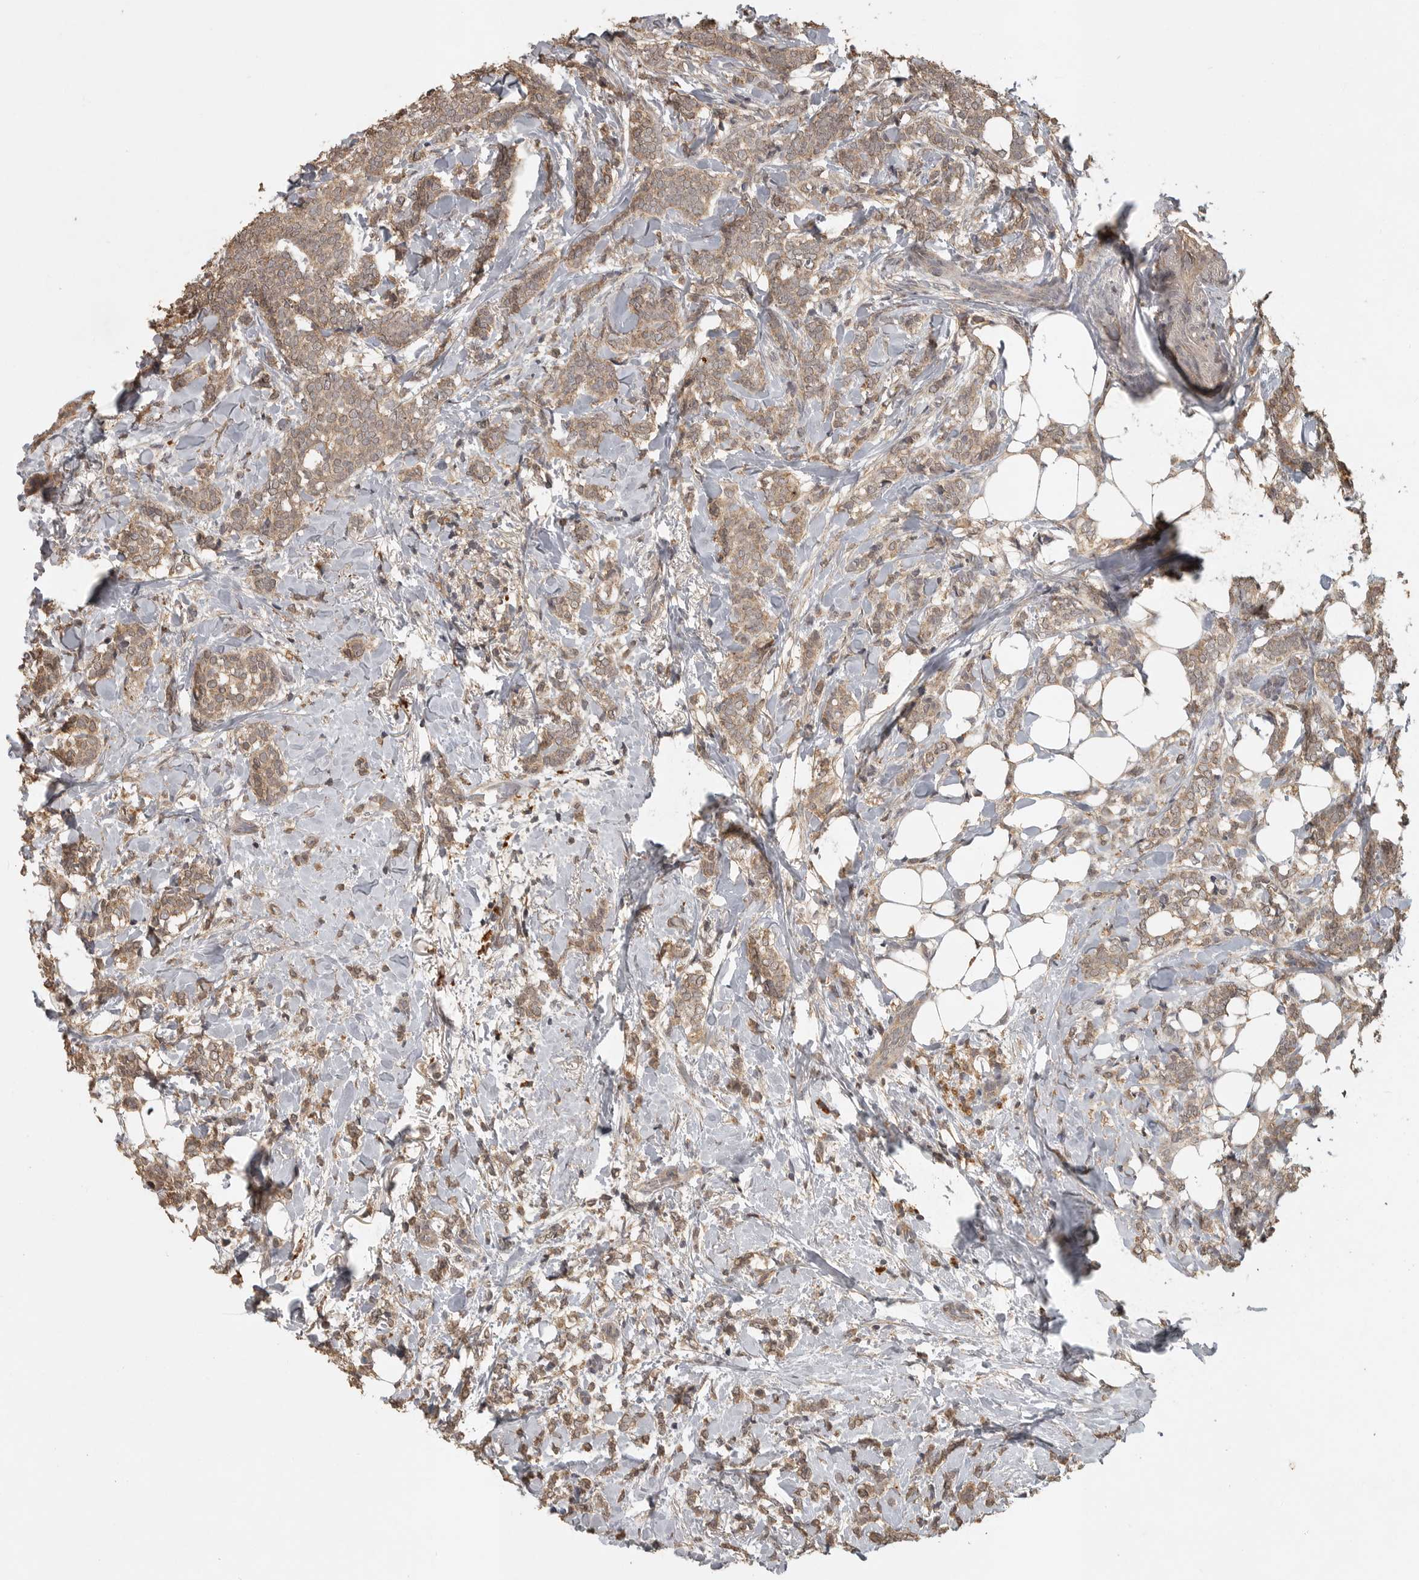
{"staining": {"intensity": "weak", "quantity": ">75%", "location": "cytoplasmic/membranous"}, "tissue": "breast cancer", "cell_type": "Tumor cells", "image_type": "cancer", "snomed": [{"axis": "morphology", "description": "Lobular carcinoma"}, {"axis": "topography", "description": "Breast"}], "caption": "High-magnification brightfield microscopy of lobular carcinoma (breast) stained with DAB (brown) and counterstained with hematoxylin (blue). tumor cells exhibit weak cytoplasmic/membranous positivity is identified in about>75% of cells.", "gene": "ADAMTS4", "patient": {"sex": "female", "age": 50}}